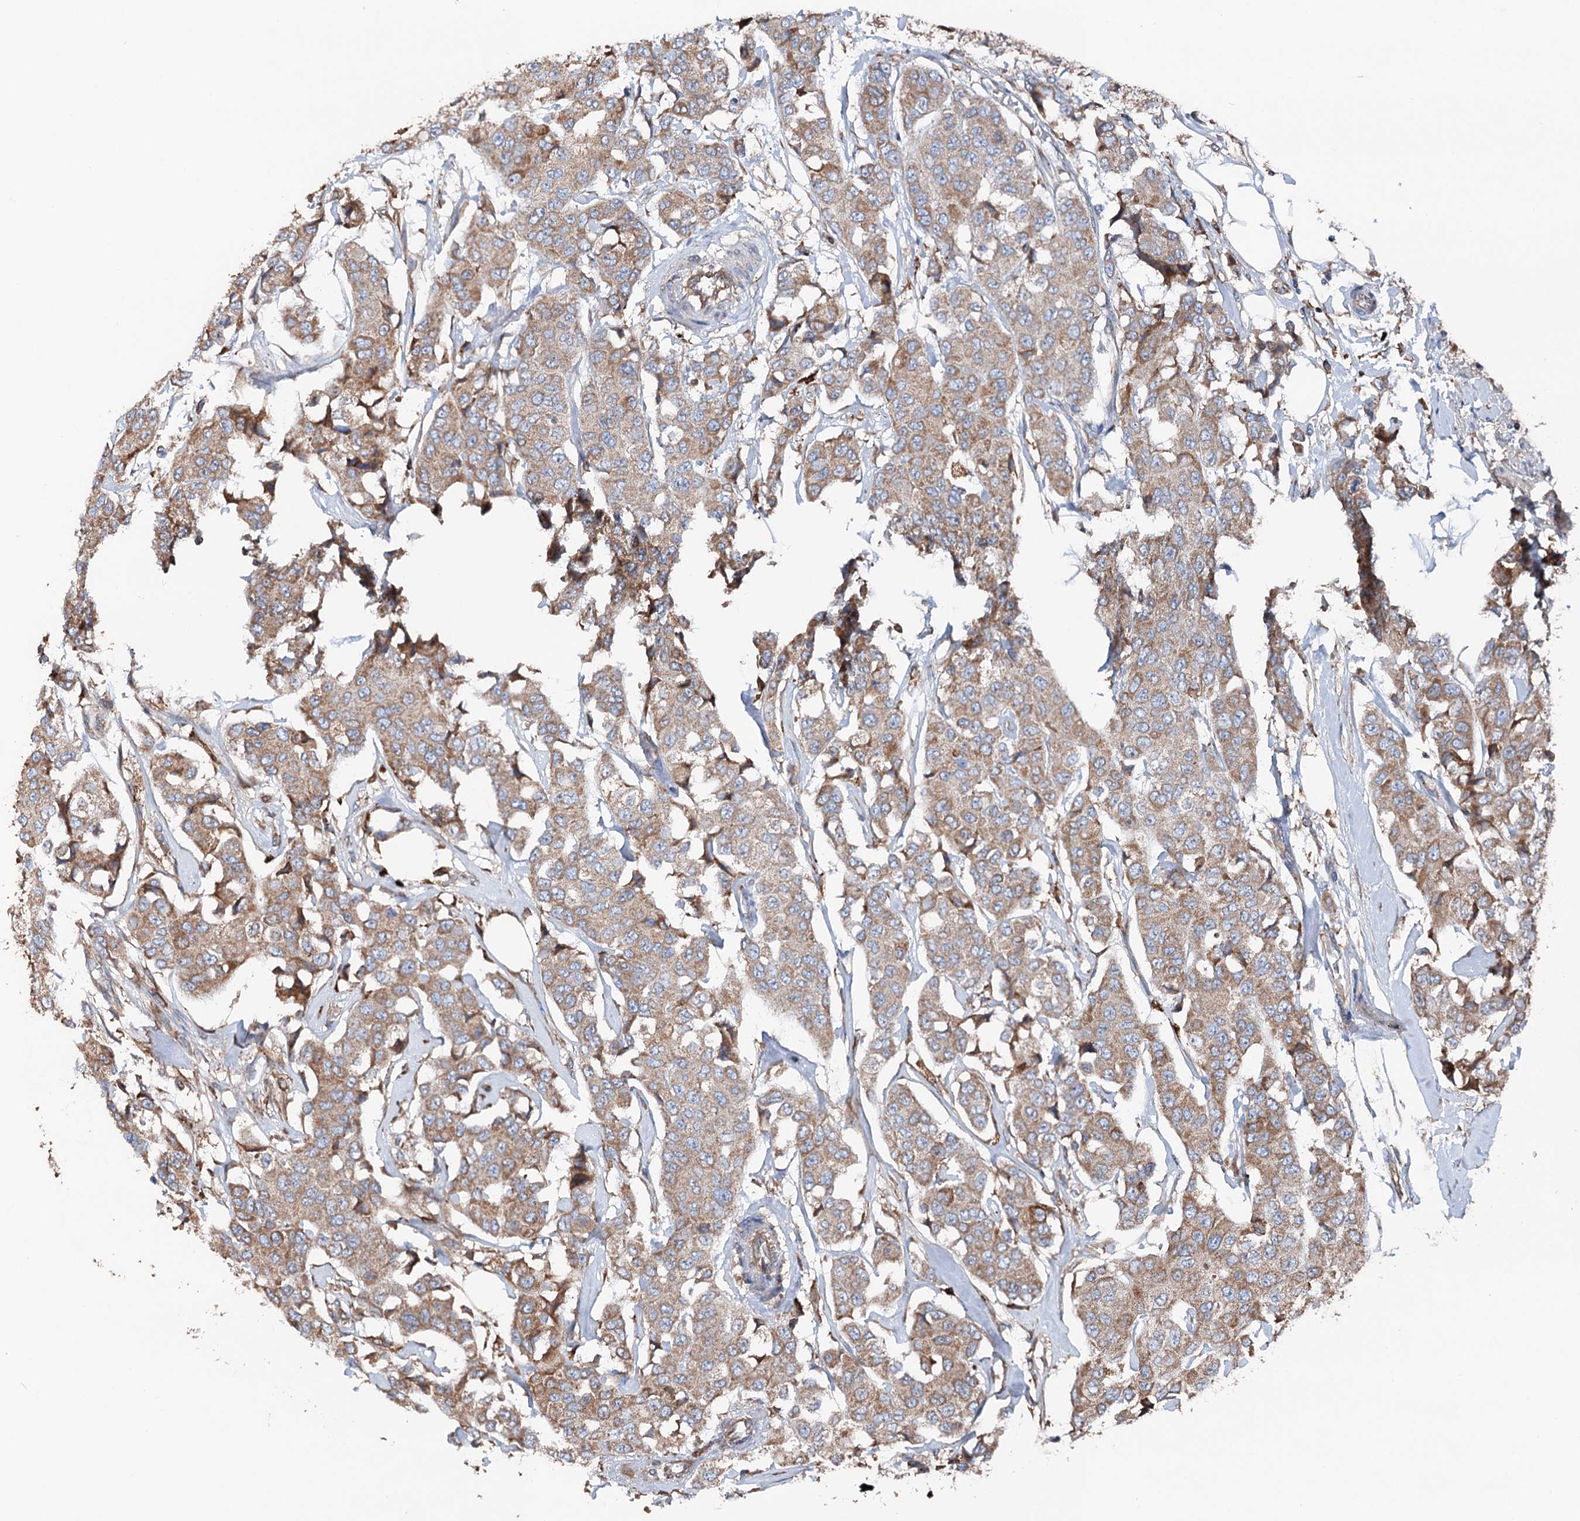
{"staining": {"intensity": "weak", "quantity": ">75%", "location": "cytoplasmic/membranous"}, "tissue": "breast cancer", "cell_type": "Tumor cells", "image_type": "cancer", "snomed": [{"axis": "morphology", "description": "Duct carcinoma"}, {"axis": "topography", "description": "Breast"}], "caption": "DAB (3,3'-diaminobenzidine) immunohistochemical staining of human breast infiltrating ductal carcinoma displays weak cytoplasmic/membranous protein positivity in approximately >75% of tumor cells.", "gene": "ERP29", "patient": {"sex": "female", "age": 80}}